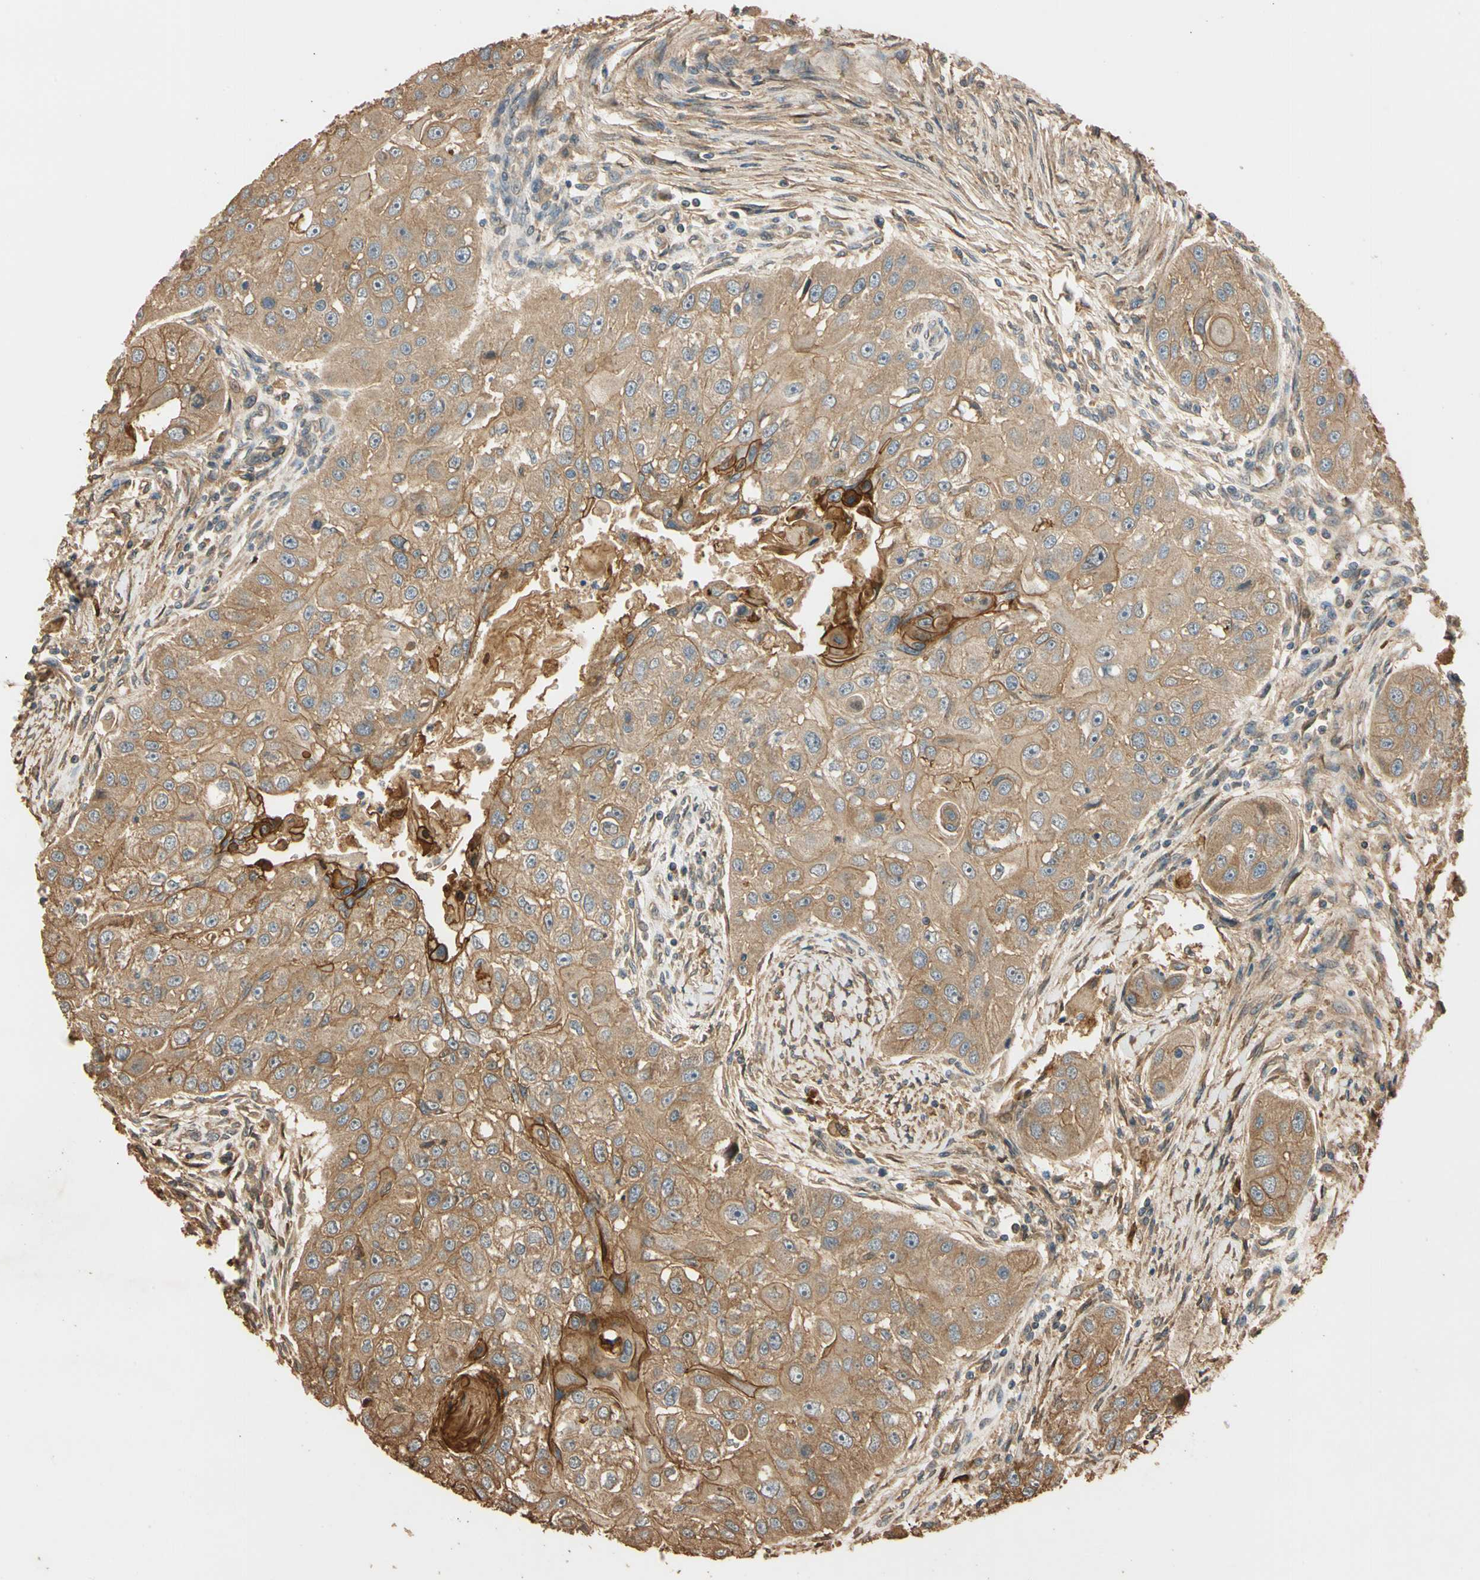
{"staining": {"intensity": "moderate", "quantity": ">75%", "location": "cytoplasmic/membranous"}, "tissue": "head and neck cancer", "cell_type": "Tumor cells", "image_type": "cancer", "snomed": [{"axis": "morphology", "description": "Normal tissue, NOS"}, {"axis": "morphology", "description": "Squamous cell carcinoma, NOS"}, {"axis": "topography", "description": "Skeletal muscle"}, {"axis": "topography", "description": "Head-Neck"}], "caption": "This micrograph exhibits immunohistochemistry staining of human head and neck squamous cell carcinoma, with medium moderate cytoplasmic/membranous expression in about >75% of tumor cells.", "gene": "MGRN1", "patient": {"sex": "male", "age": 51}}